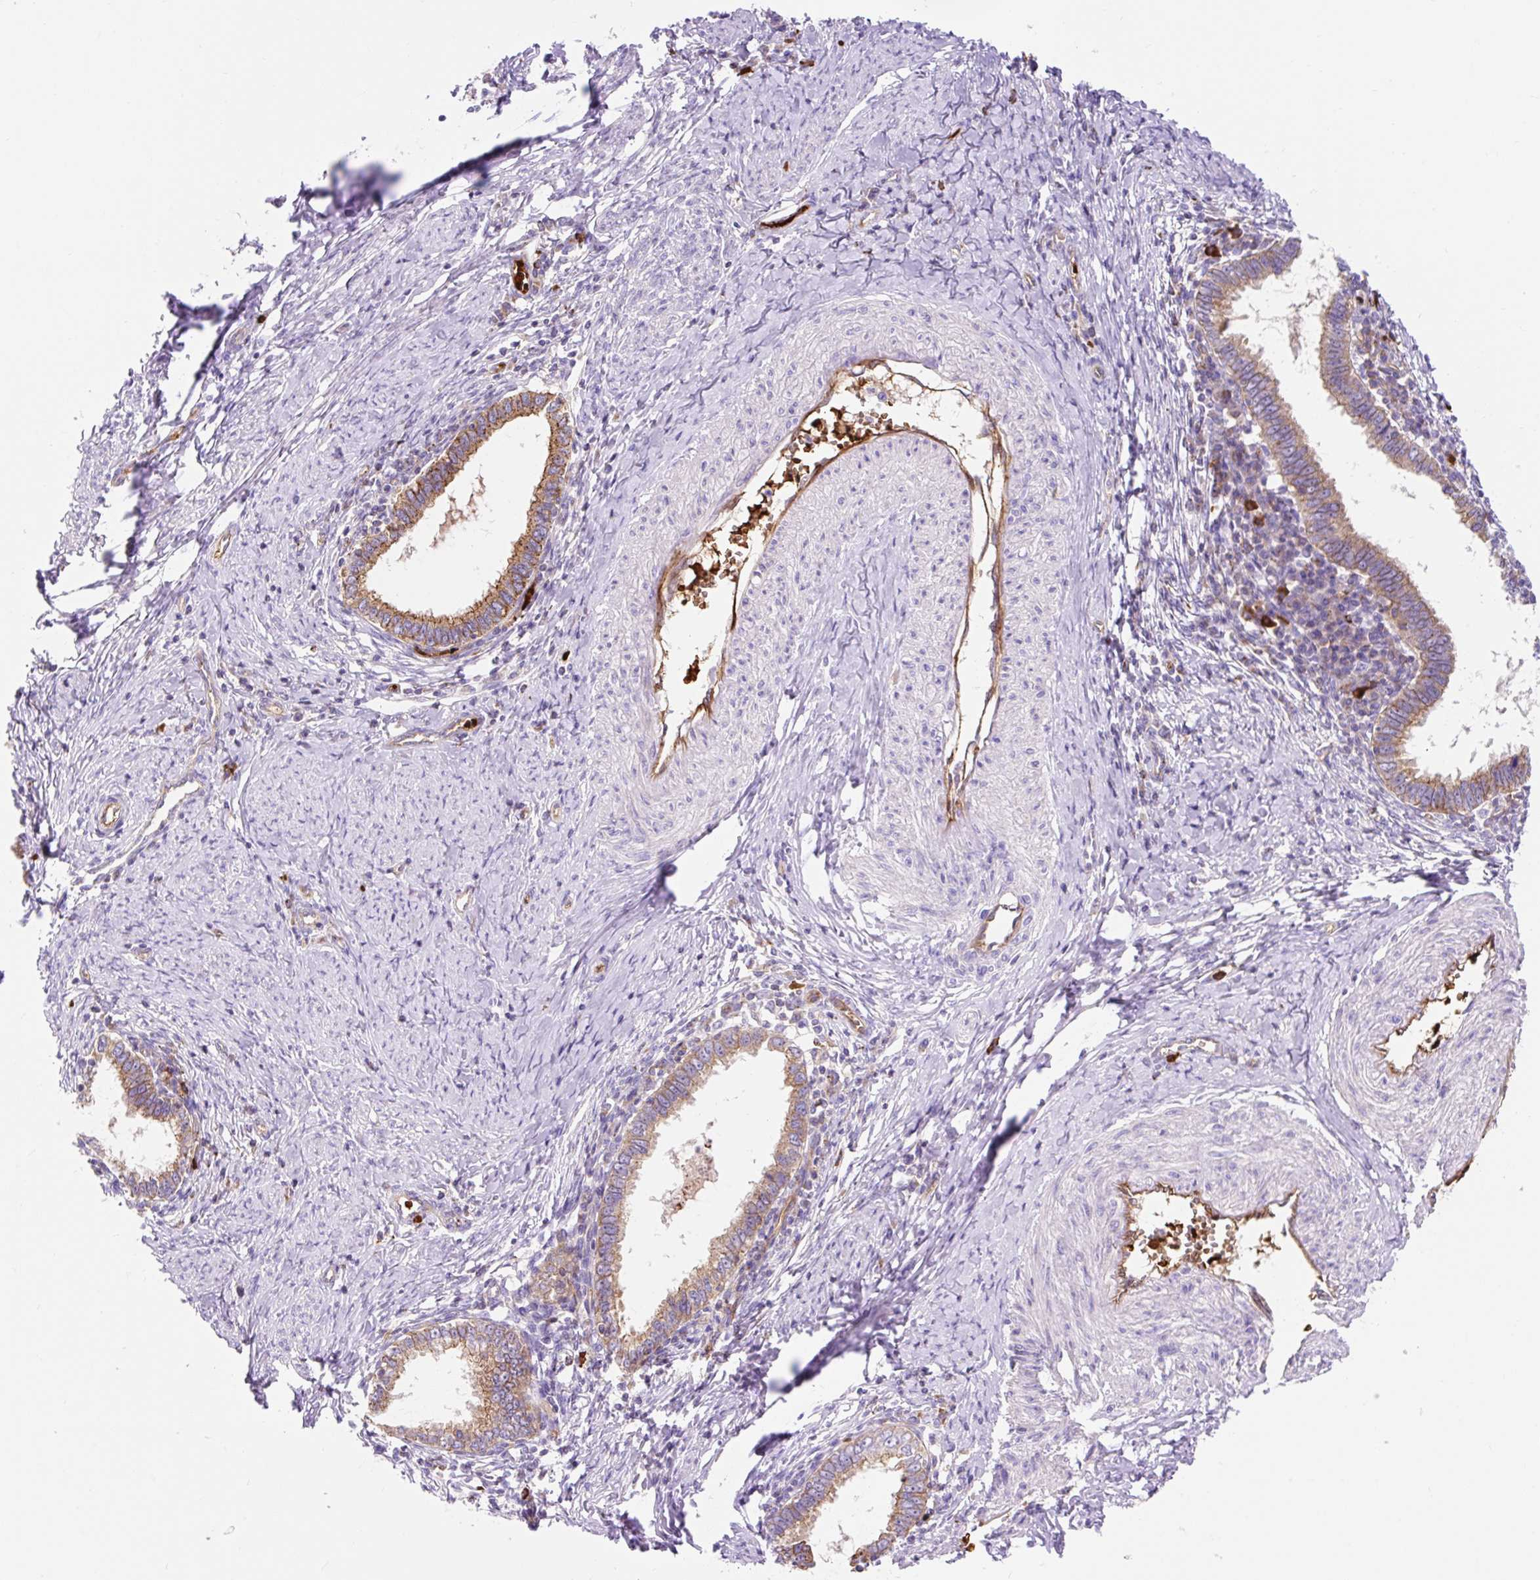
{"staining": {"intensity": "moderate", "quantity": ">75%", "location": "cytoplasmic/membranous"}, "tissue": "cervical cancer", "cell_type": "Tumor cells", "image_type": "cancer", "snomed": [{"axis": "morphology", "description": "Adenocarcinoma, NOS"}, {"axis": "topography", "description": "Cervix"}], "caption": "An immunohistochemistry (IHC) image of tumor tissue is shown. Protein staining in brown shows moderate cytoplasmic/membranous positivity in cervical adenocarcinoma within tumor cells.", "gene": "HIP1R", "patient": {"sex": "female", "age": 36}}